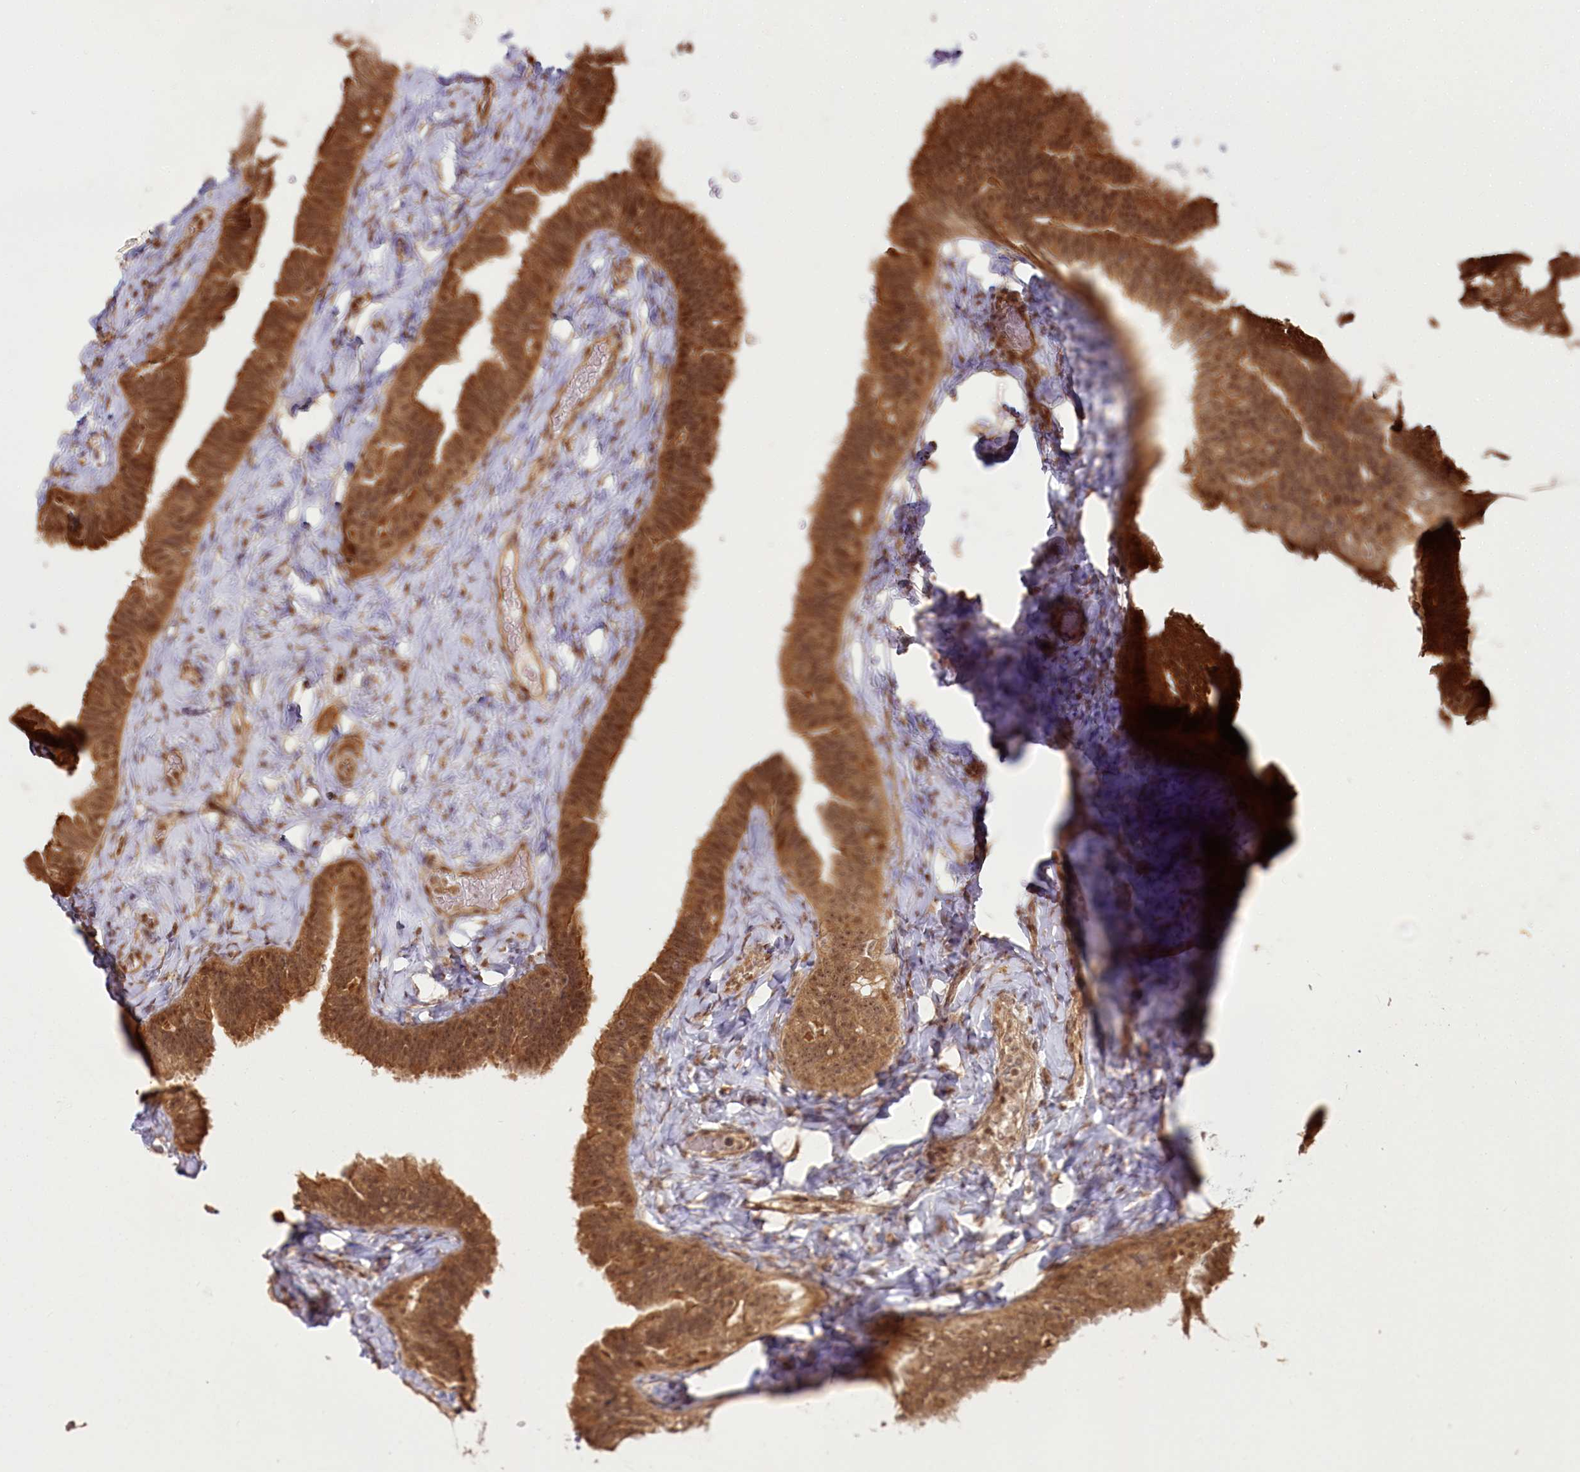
{"staining": {"intensity": "strong", "quantity": ">75%", "location": "cytoplasmic/membranous,nuclear"}, "tissue": "fallopian tube", "cell_type": "Glandular cells", "image_type": "normal", "snomed": [{"axis": "morphology", "description": "Normal tissue, NOS"}, {"axis": "topography", "description": "Fallopian tube"}], "caption": "A high amount of strong cytoplasmic/membranous,nuclear staining is seen in approximately >75% of glandular cells in benign fallopian tube.", "gene": "R3HDM2", "patient": {"sex": "female", "age": 39}}